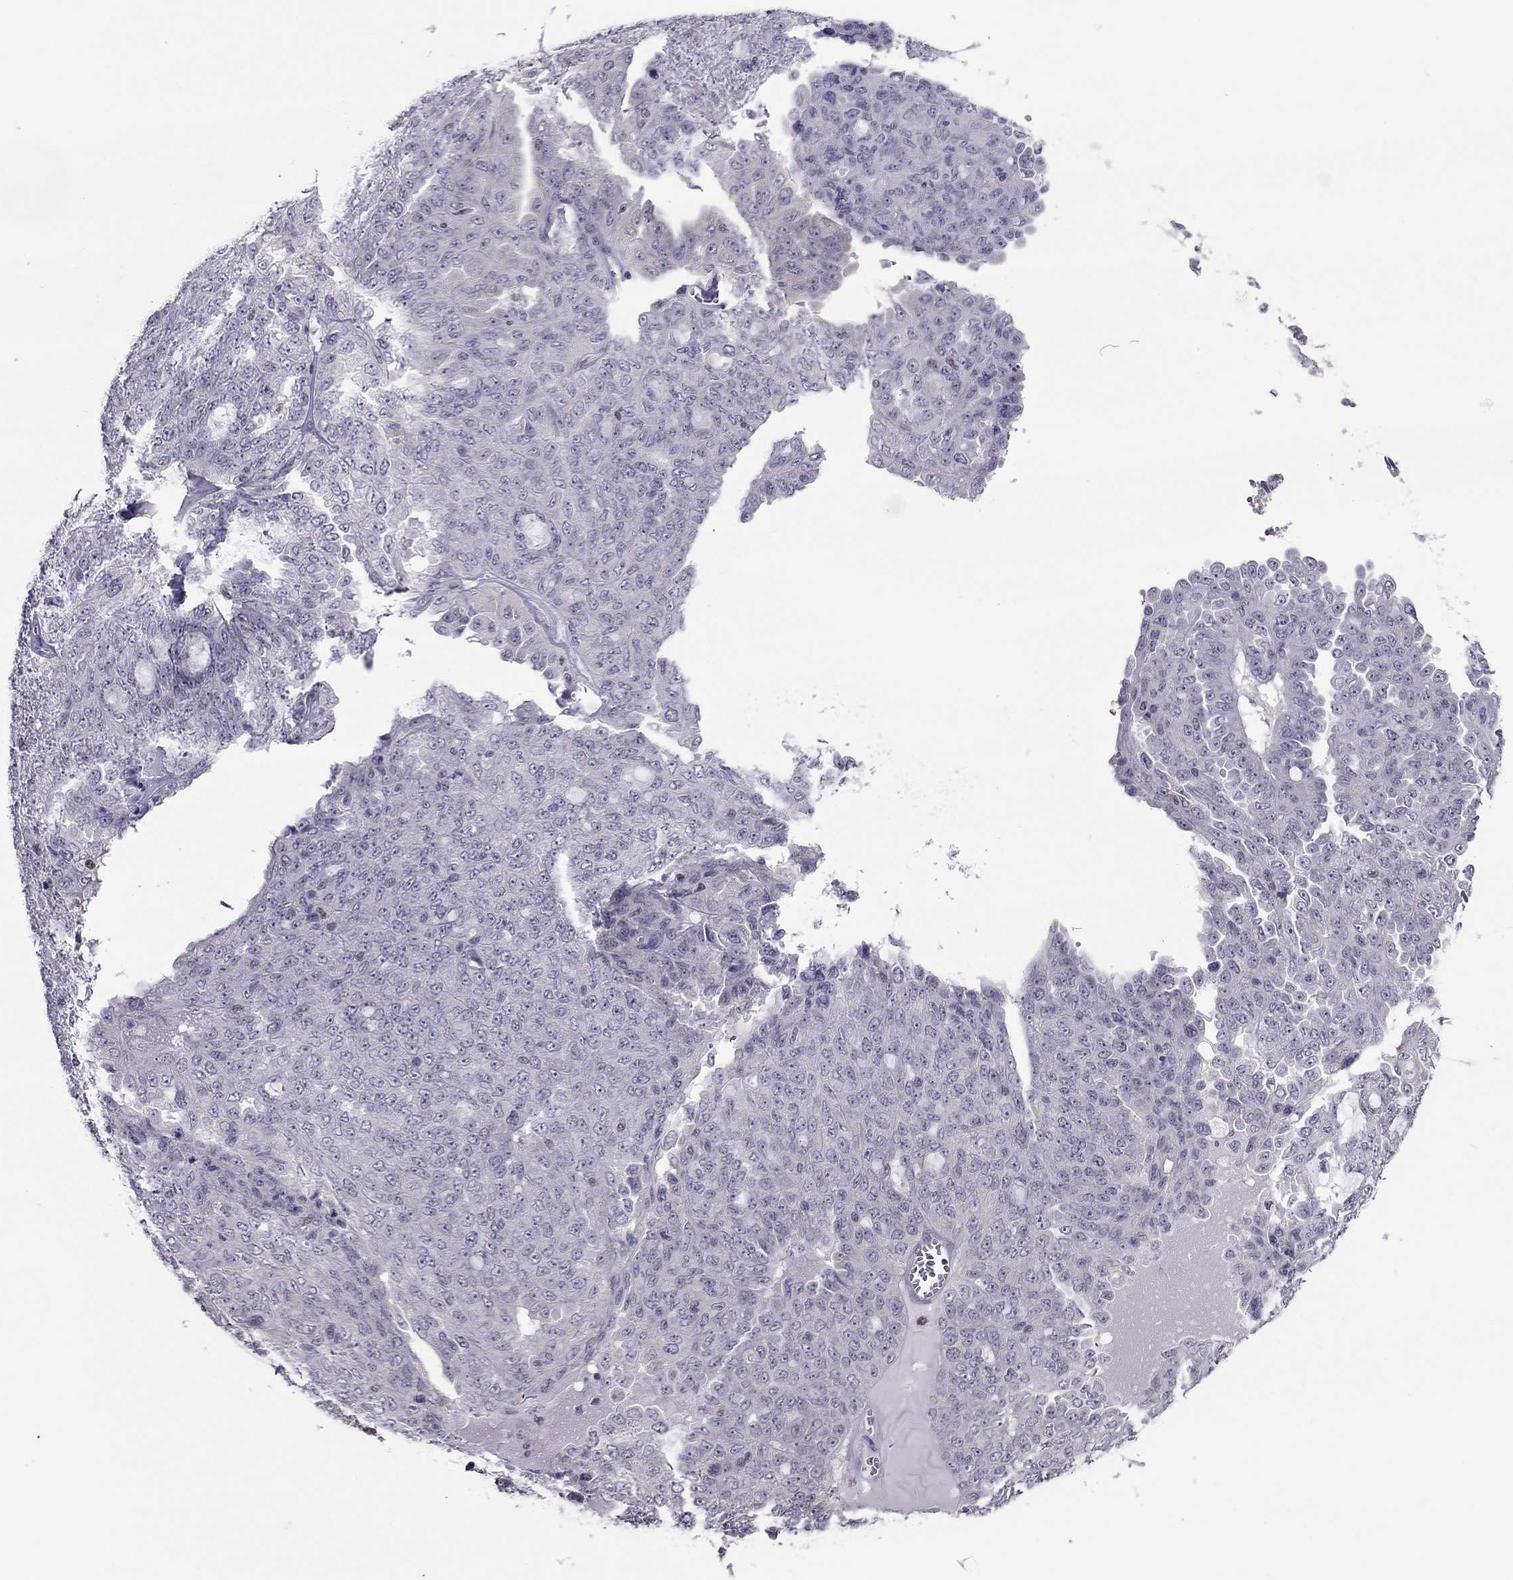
{"staining": {"intensity": "negative", "quantity": "none", "location": "none"}, "tissue": "ovarian cancer", "cell_type": "Tumor cells", "image_type": "cancer", "snomed": [{"axis": "morphology", "description": "Cystadenocarcinoma, serous, NOS"}, {"axis": "topography", "description": "Ovary"}], "caption": "Immunohistochemistry (IHC) micrograph of neoplastic tissue: human ovarian serous cystadenocarcinoma stained with DAB (3,3'-diaminobenzidine) exhibits no significant protein expression in tumor cells.", "gene": "SPINT3", "patient": {"sex": "female", "age": 71}}